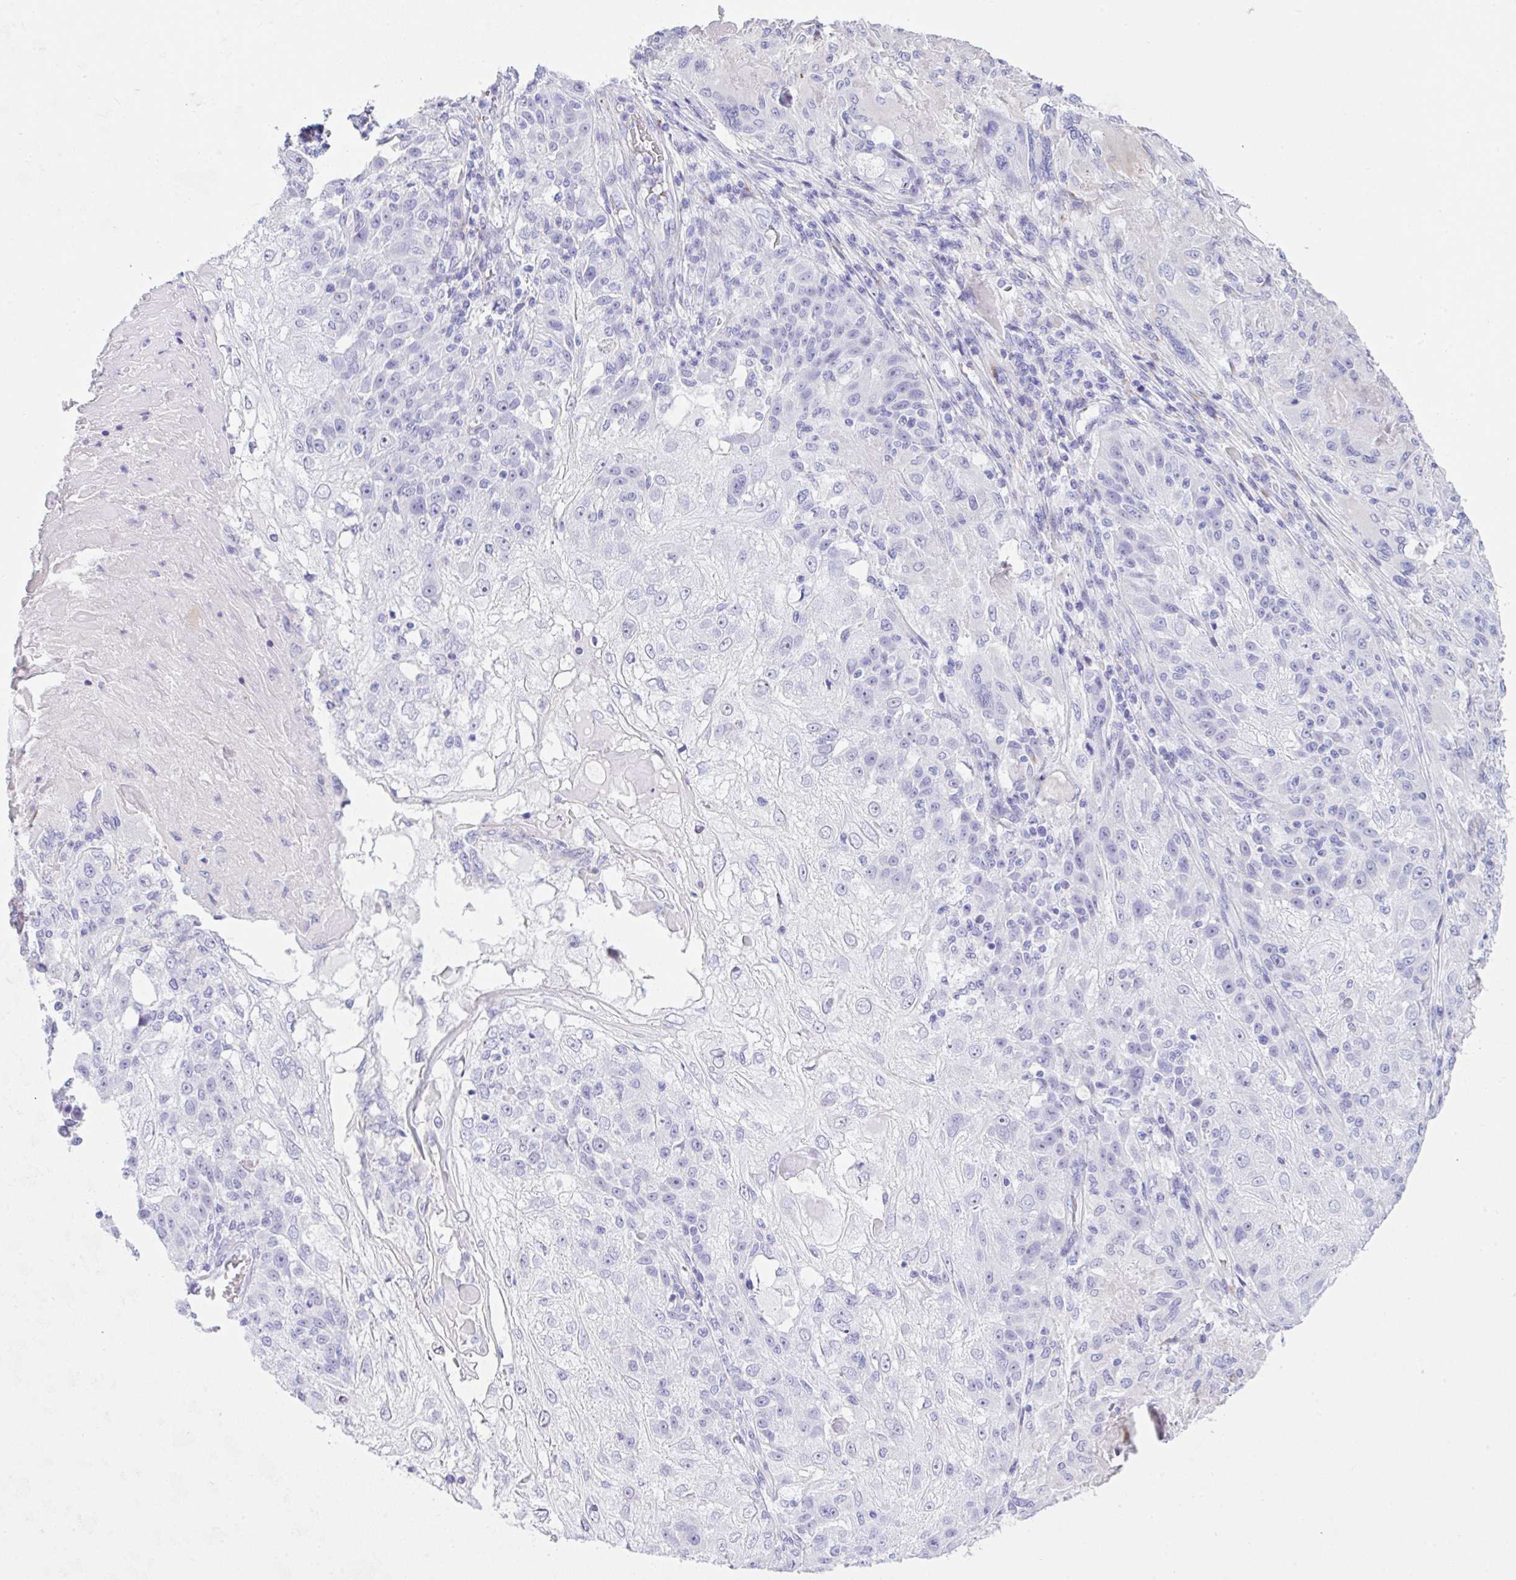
{"staining": {"intensity": "negative", "quantity": "none", "location": "none"}, "tissue": "skin cancer", "cell_type": "Tumor cells", "image_type": "cancer", "snomed": [{"axis": "morphology", "description": "Normal tissue, NOS"}, {"axis": "morphology", "description": "Squamous cell carcinoma, NOS"}, {"axis": "topography", "description": "Skin"}], "caption": "An immunohistochemistry image of squamous cell carcinoma (skin) is shown. There is no staining in tumor cells of squamous cell carcinoma (skin). The staining was performed using DAB (3,3'-diaminobenzidine) to visualize the protein expression in brown, while the nuclei were stained in blue with hematoxylin (Magnification: 20x).", "gene": "NDUFAF8", "patient": {"sex": "female", "age": 83}}